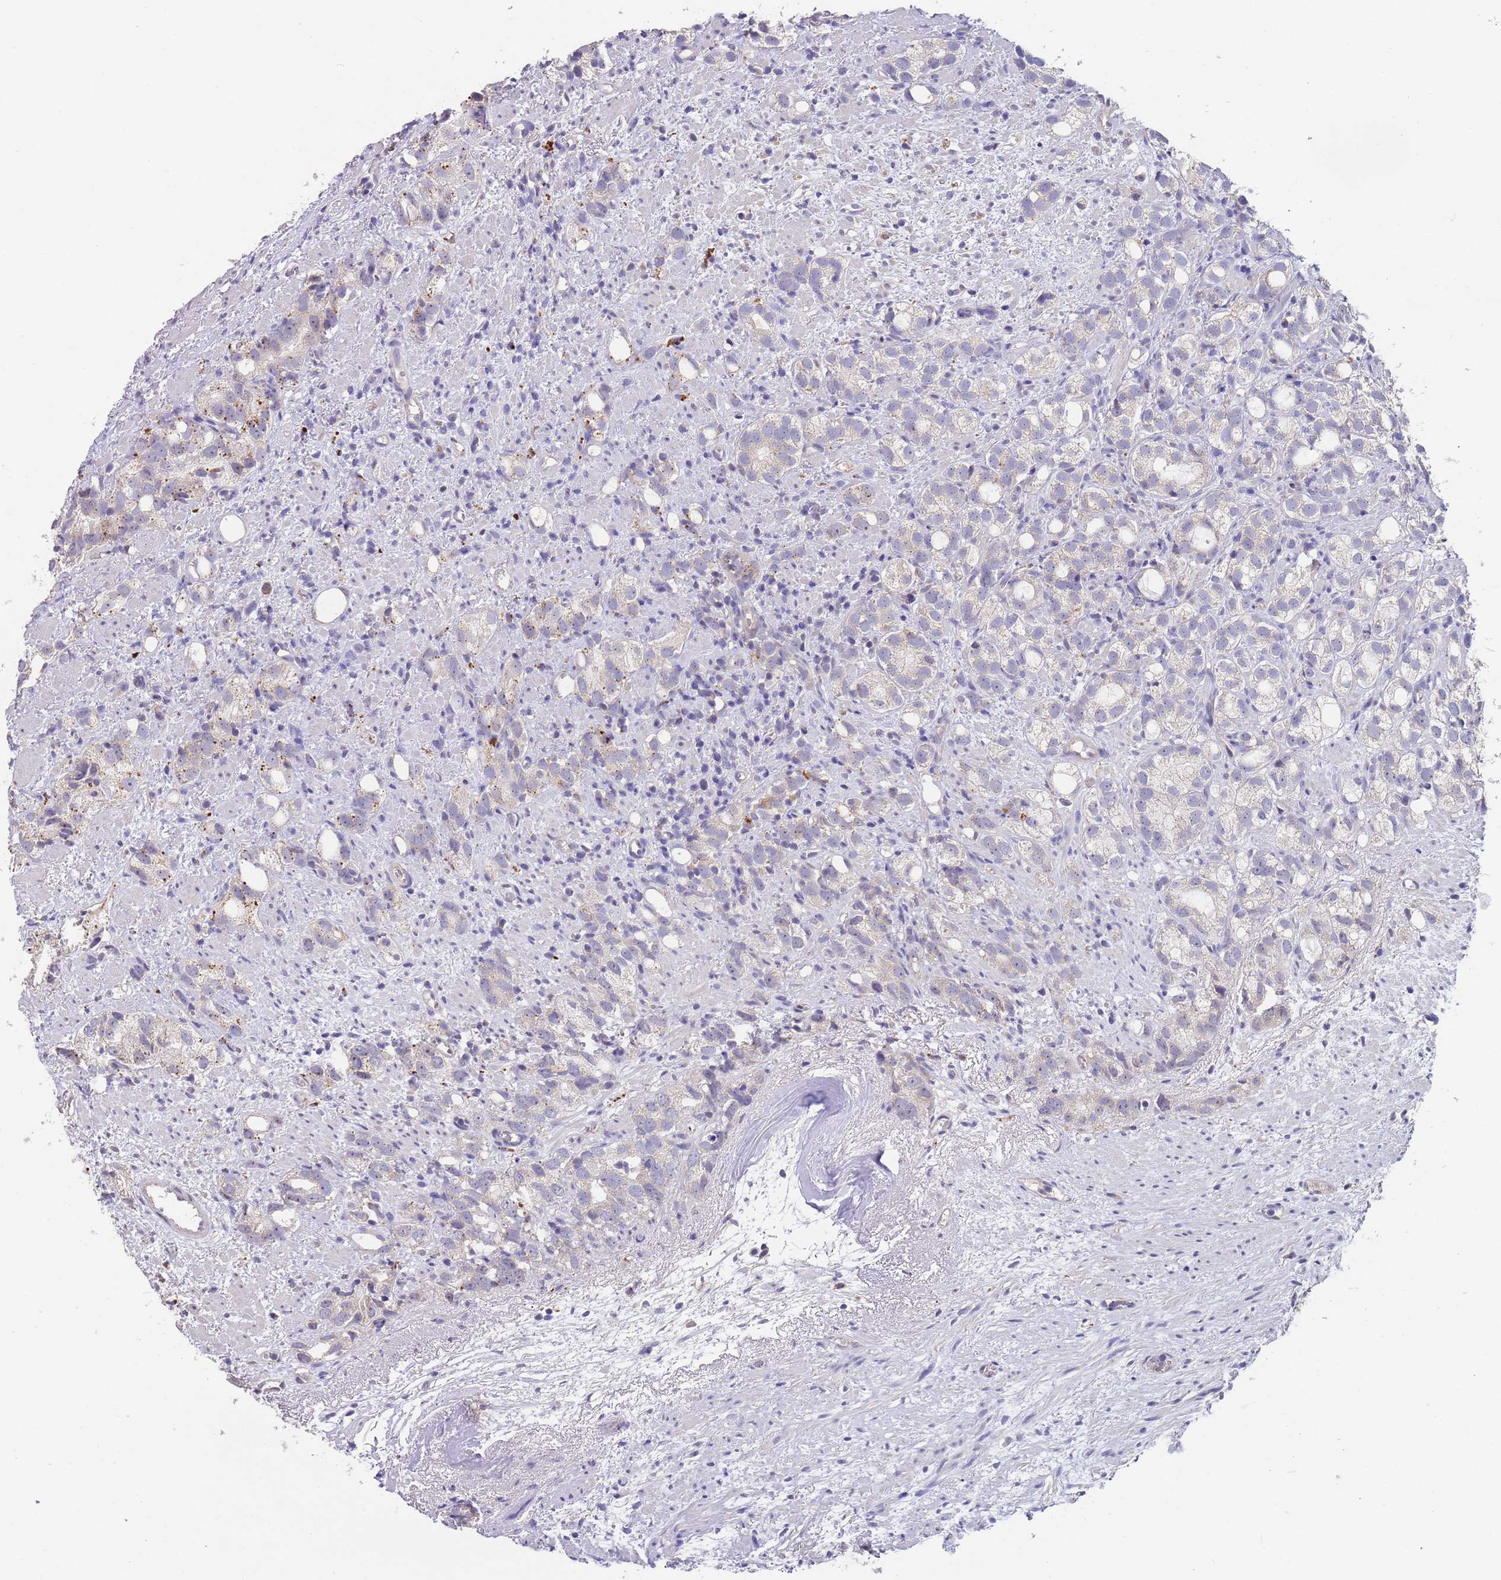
{"staining": {"intensity": "negative", "quantity": "none", "location": "none"}, "tissue": "prostate cancer", "cell_type": "Tumor cells", "image_type": "cancer", "snomed": [{"axis": "morphology", "description": "Adenocarcinoma, High grade"}, {"axis": "topography", "description": "Prostate"}], "caption": "High power microscopy histopathology image of an immunohistochemistry (IHC) image of prostate cancer, revealing no significant expression in tumor cells.", "gene": "TMEM64", "patient": {"sex": "male", "age": 82}}